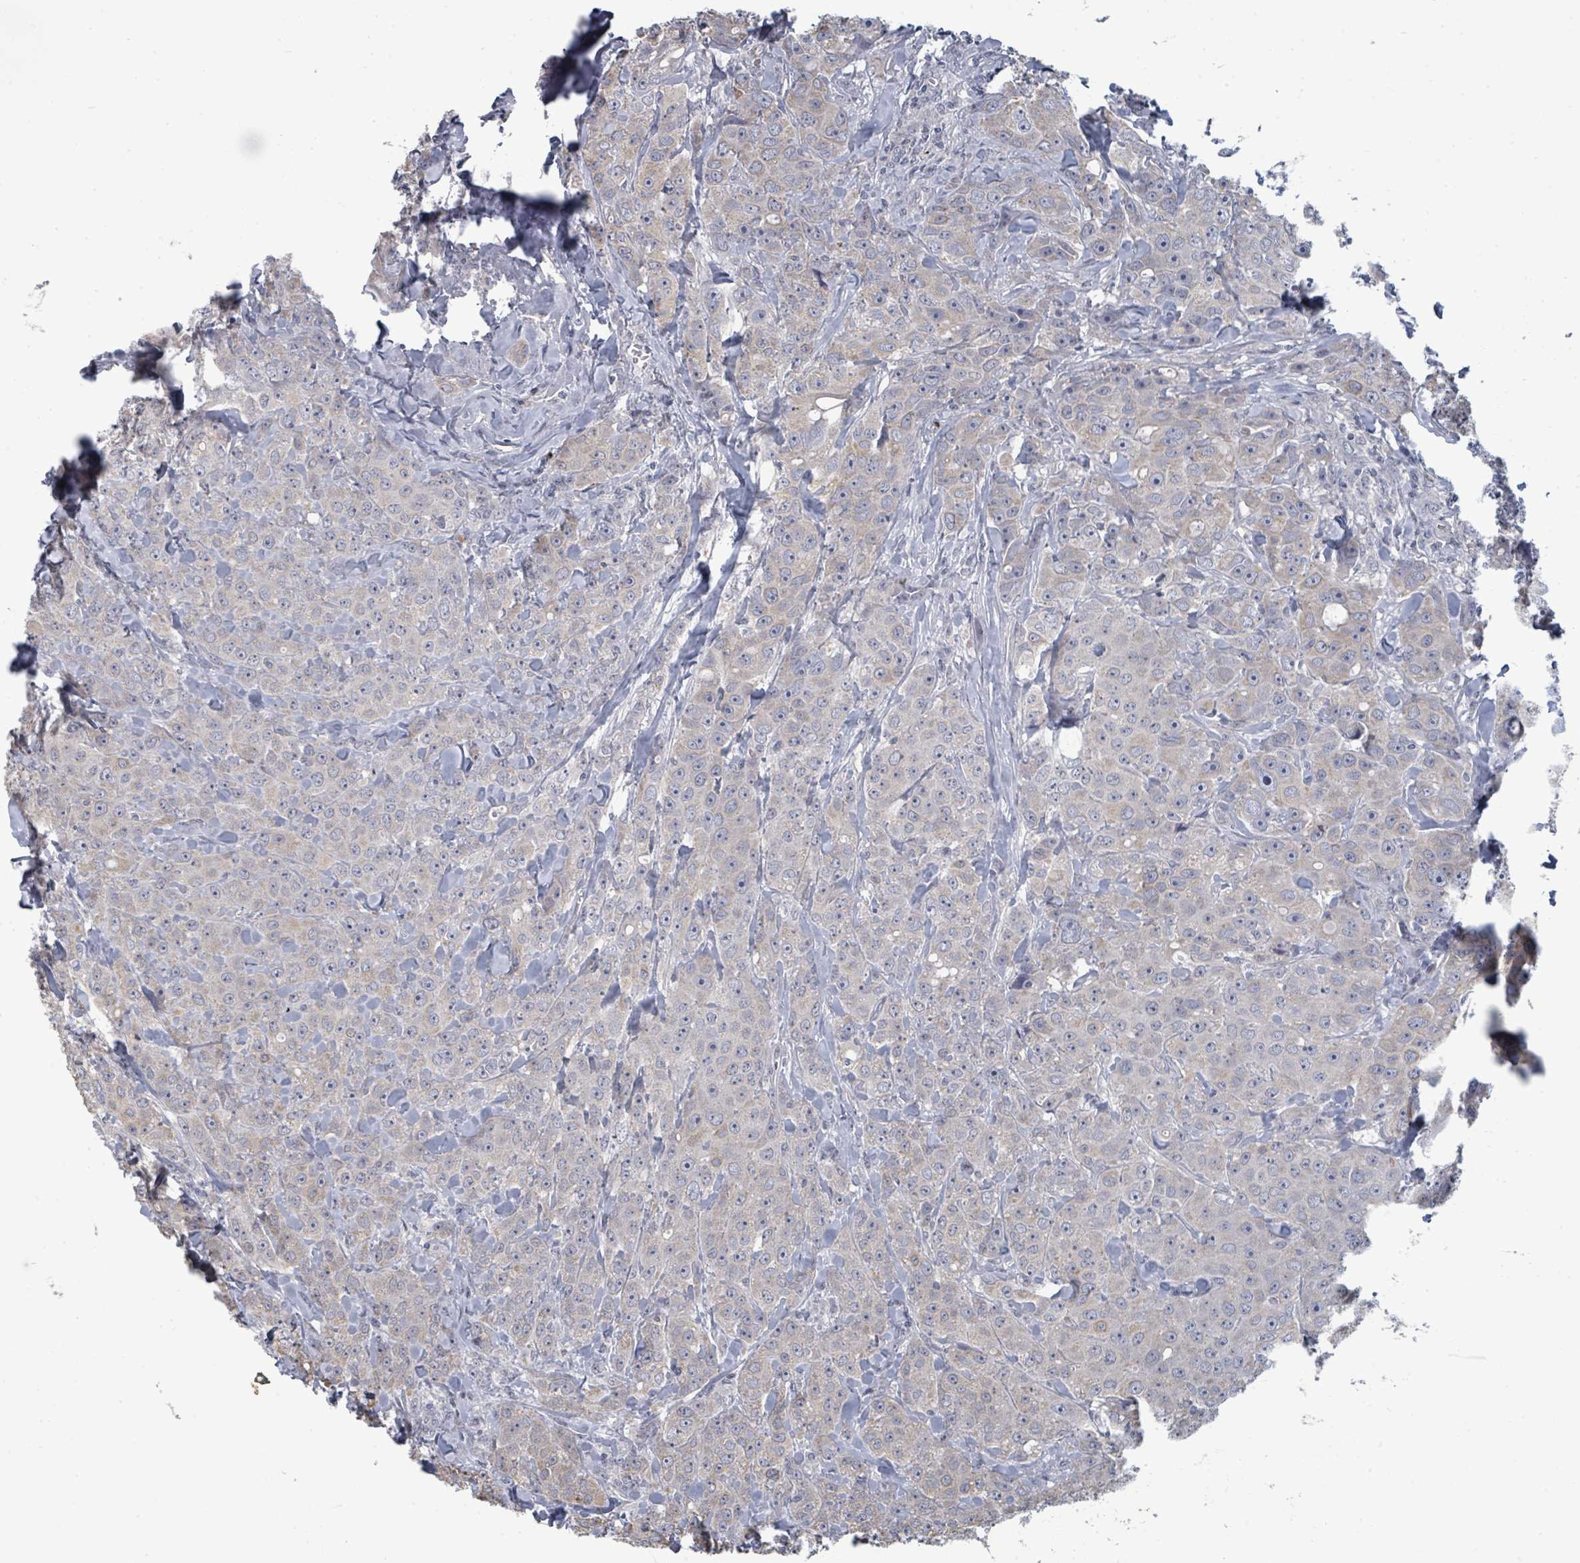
{"staining": {"intensity": "negative", "quantity": "none", "location": "none"}, "tissue": "breast cancer", "cell_type": "Tumor cells", "image_type": "cancer", "snomed": [{"axis": "morphology", "description": "Duct carcinoma"}, {"axis": "topography", "description": "Breast"}], "caption": "Immunohistochemistry photomicrograph of intraductal carcinoma (breast) stained for a protein (brown), which demonstrates no staining in tumor cells.", "gene": "ASB12", "patient": {"sex": "female", "age": 43}}